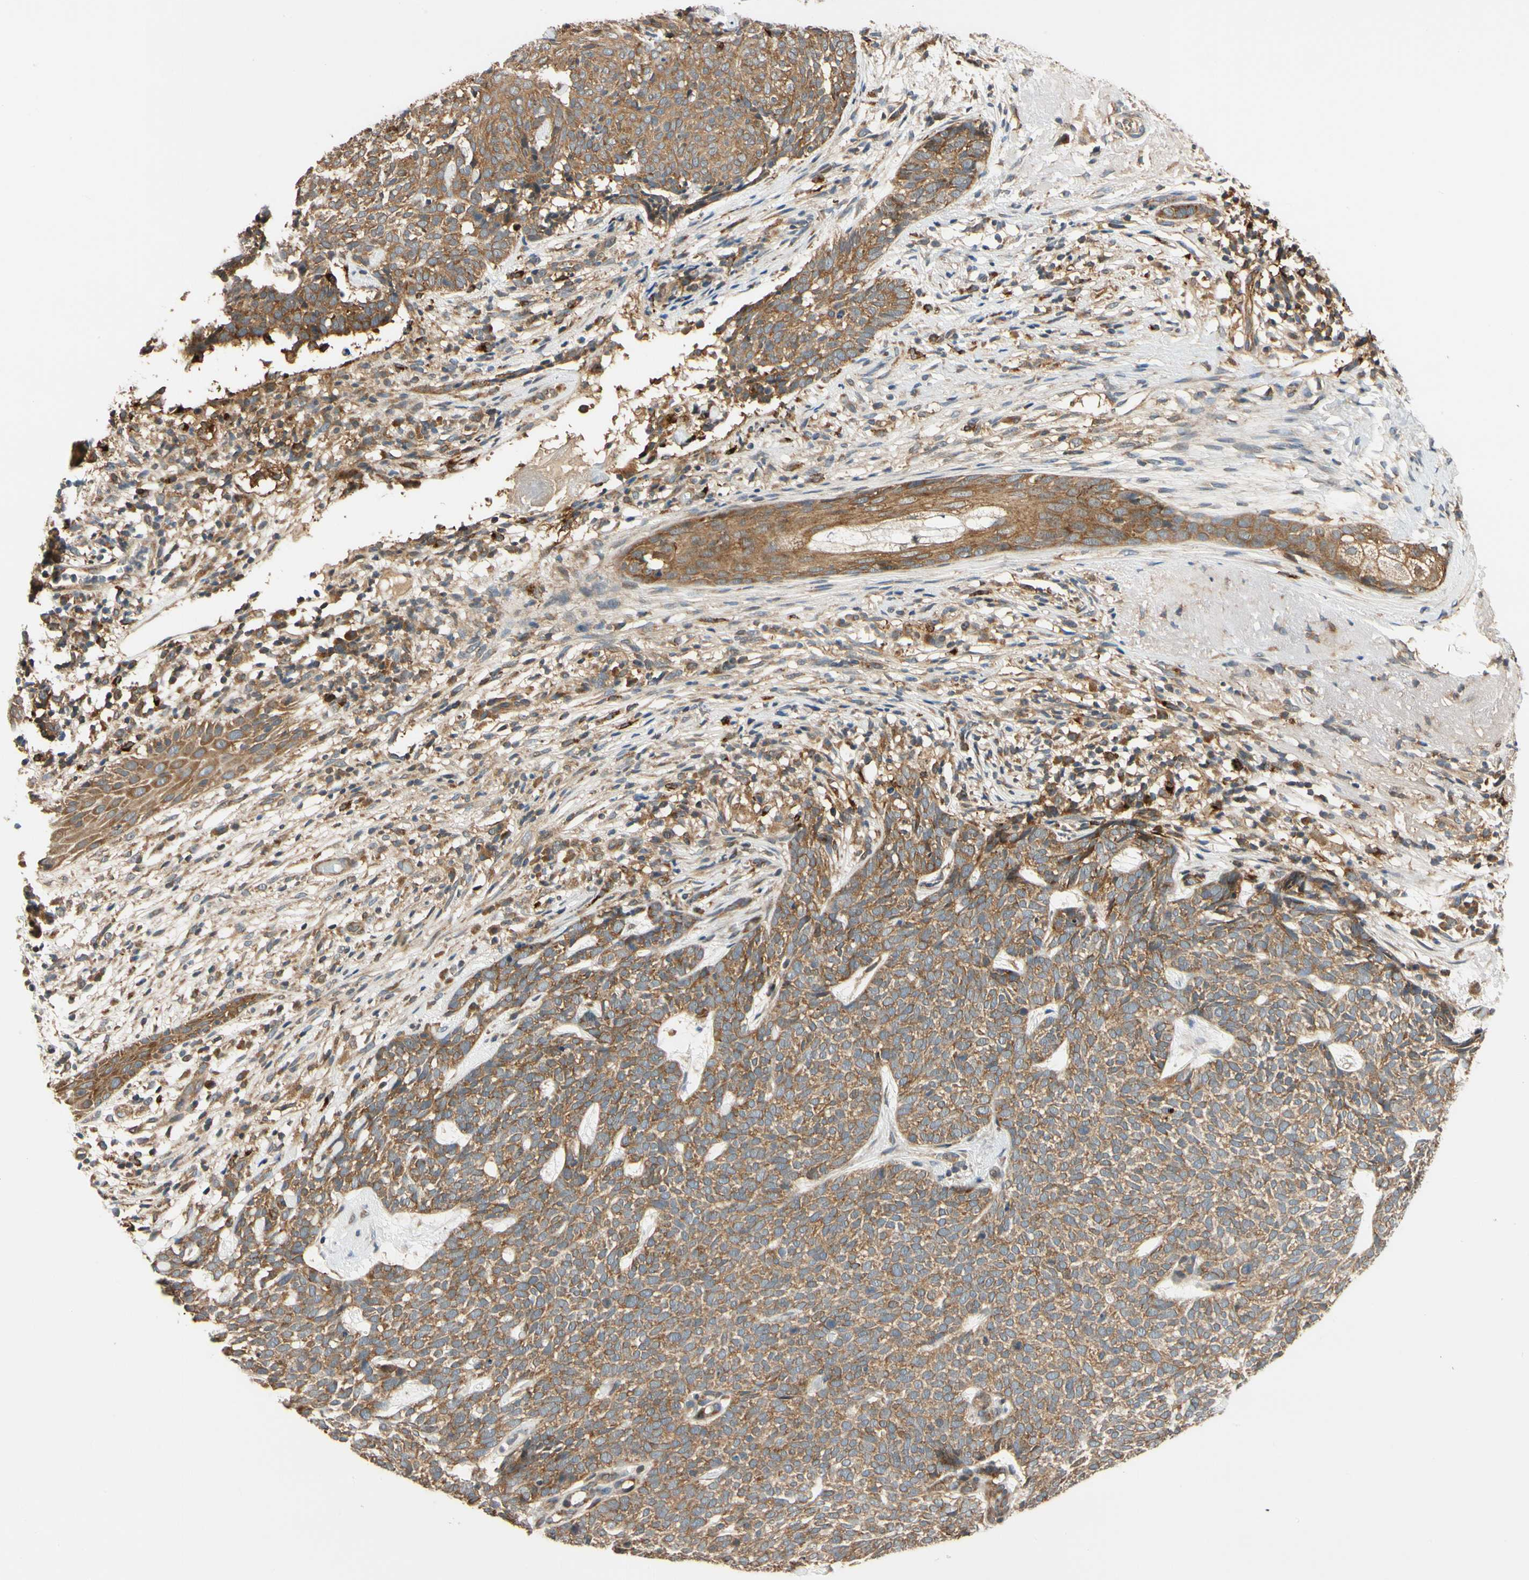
{"staining": {"intensity": "moderate", "quantity": ">75%", "location": "cytoplasmic/membranous"}, "tissue": "skin cancer", "cell_type": "Tumor cells", "image_type": "cancer", "snomed": [{"axis": "morphology", "description": "Basal cell carcinoma"}, {"axis": "topography", "description": "Skin"}], "caption": "Skin cancer stained for a protein (brown) displays moderate cytoplasmic/membranous positive positivity in about >75% of tumor cells.", "gene": "ANKHD1", "patient": {"sex": "female", "age": 84}}